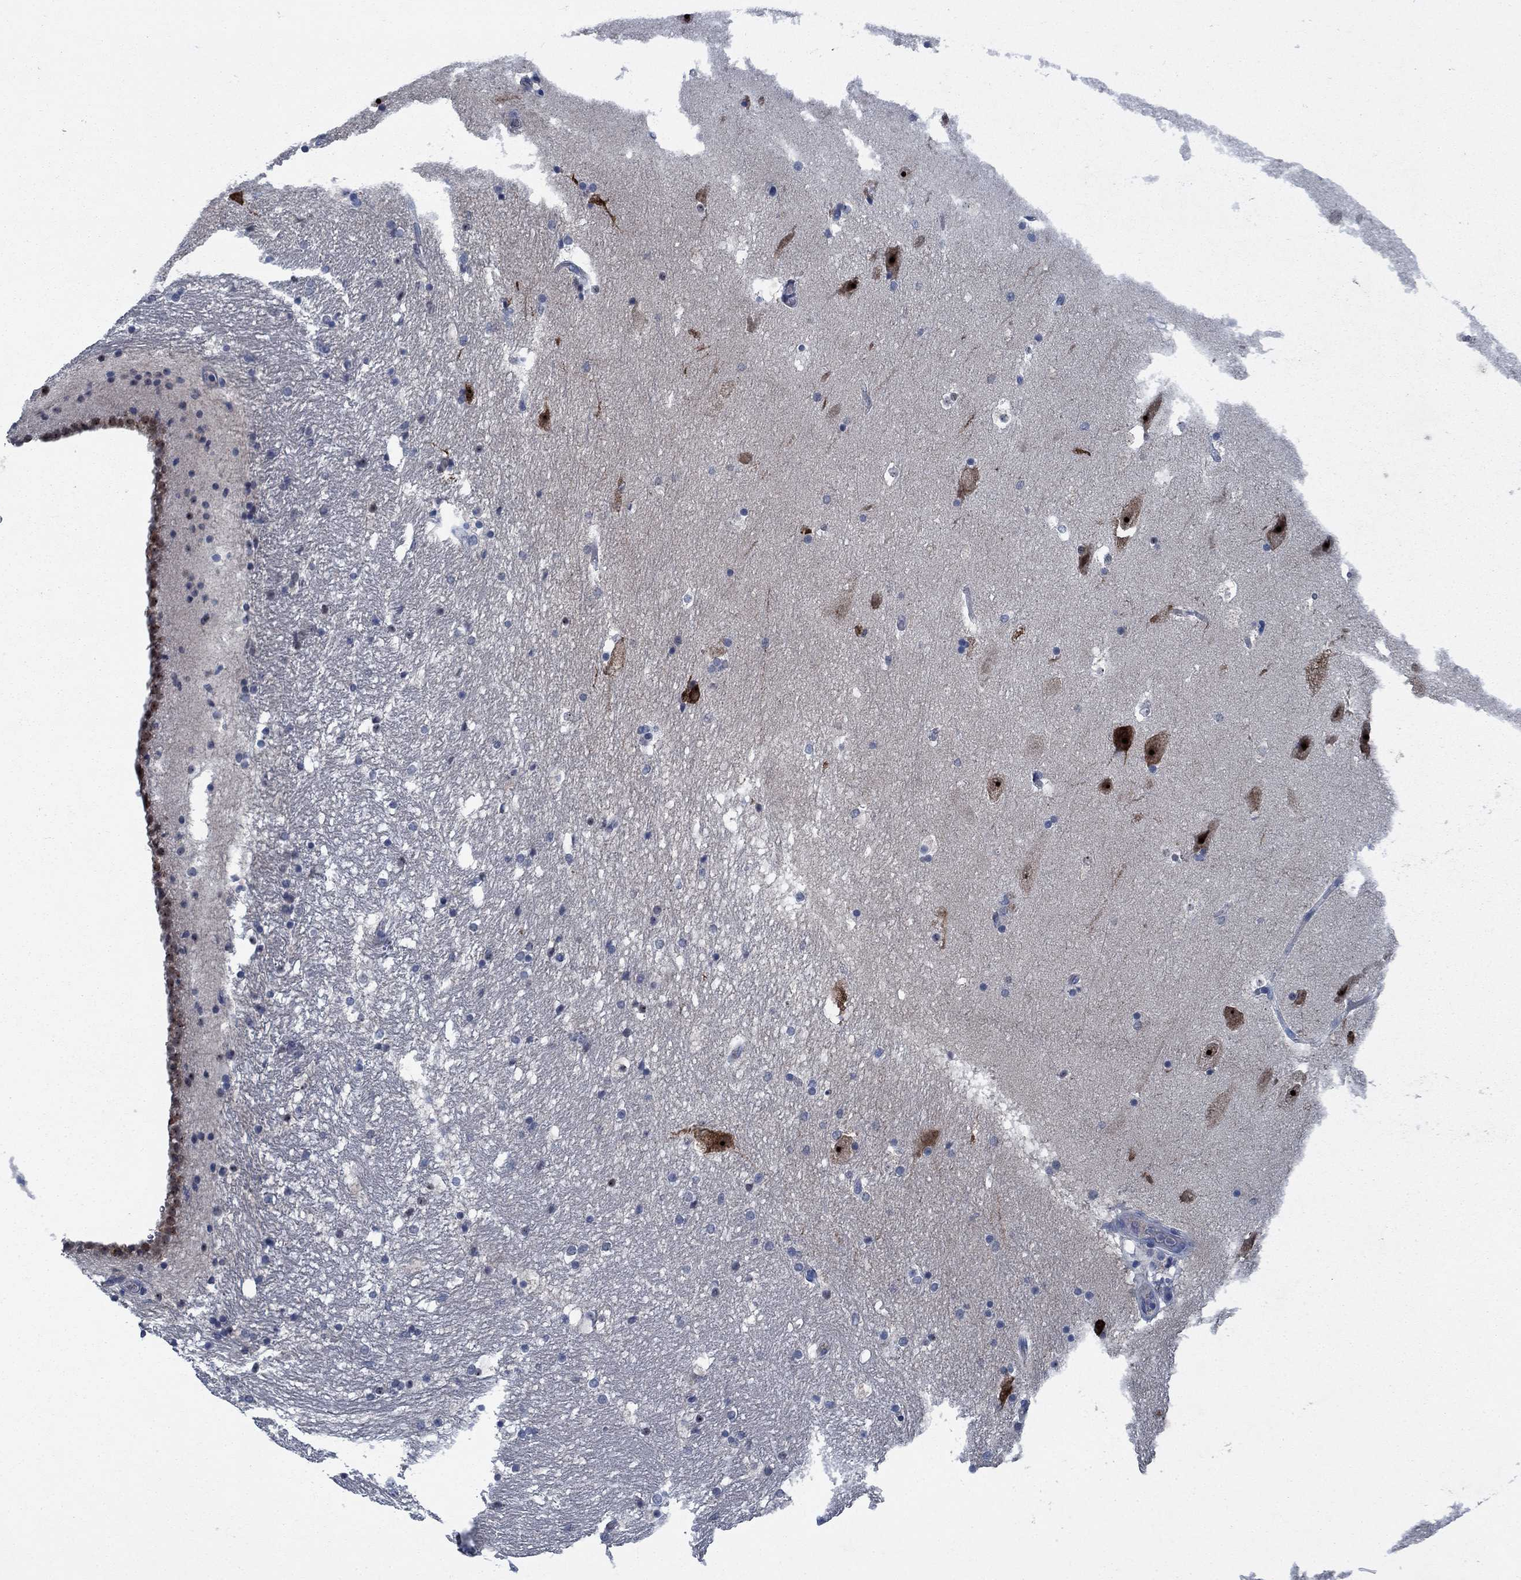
{"staining": {"intensity": "negative", "quantity": "none", "location": "none"}, "tissue": "hippocampus", "cell_type": "Glial cells", "image_type": "normal", "snomed": [{"axis": "morphology", "description": "Normal tissue, NOS"}, {"axis": "topography", "description": "Hippocampus"}], "caption": "IHC micrograph of normal hippocampus stained for a protein (brown), which shows no positivity in glial cells.", "gene": "PNMA8A", "patient": {"sex": "male", "age": 51}}